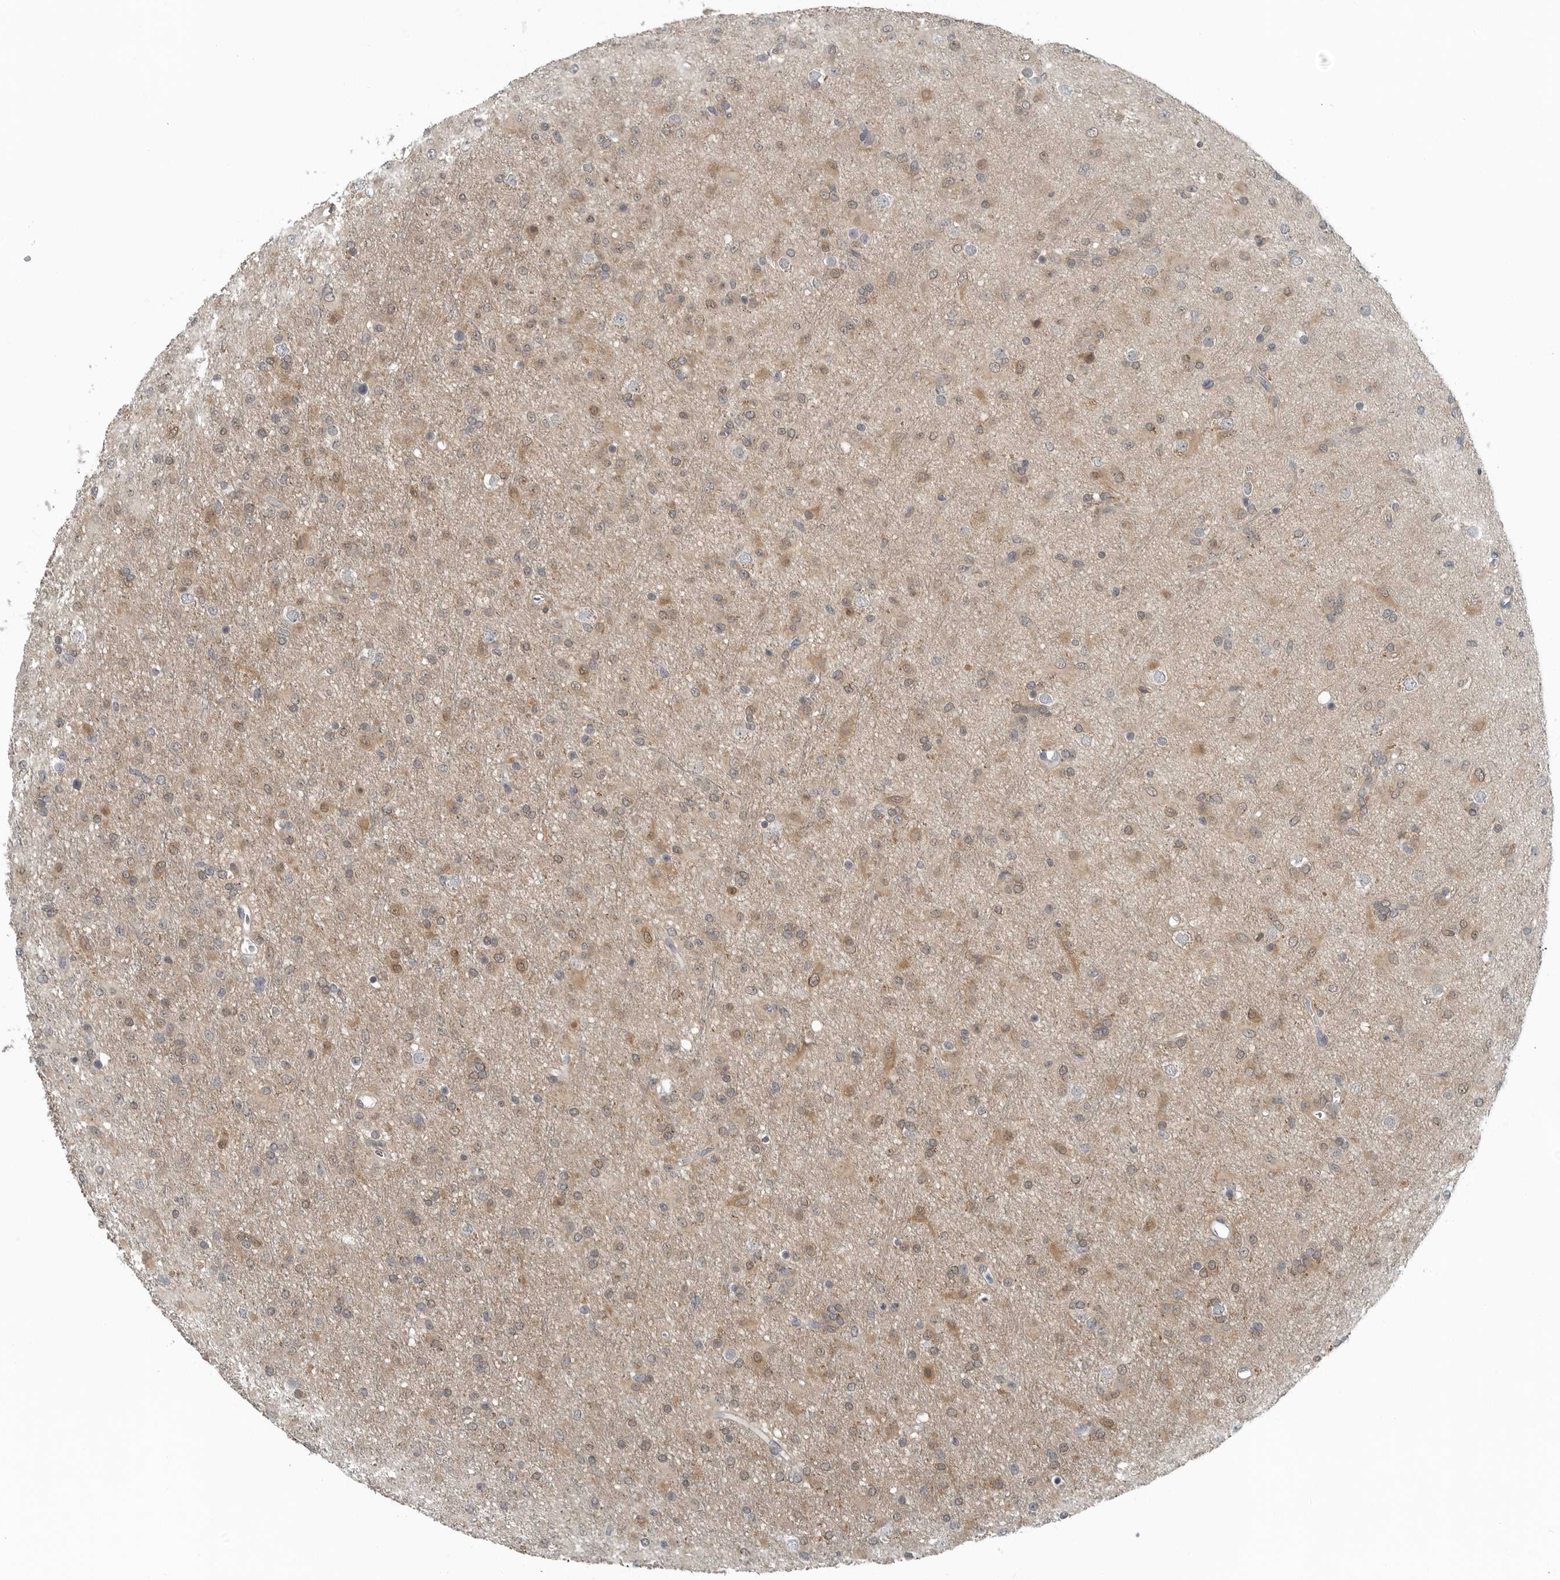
{"staining": {"intensity": "weak", "quantity": "25%-75%", "location": "cytoplasmic/membranous,nuclear"}, "tissue": "glioma", "cell_type": "Tumor cells", "image_type": "cancer", "snomed": [{"axis": "morphology", "description": "Glioma, malignant, Low grade"}, {"axis": "topography", "description": "Brain"}], "caption": "High-power microscopy captured an immunohistochemistry (IHC) histopathology image of low-grade glioma (malignant), revealing weak cytoplasmic/membranous and nuclear expression in approximately 25%-75% of tumor cells.", "gene": "KYAT1", "patient": {"sex": "male", "age": 65}}